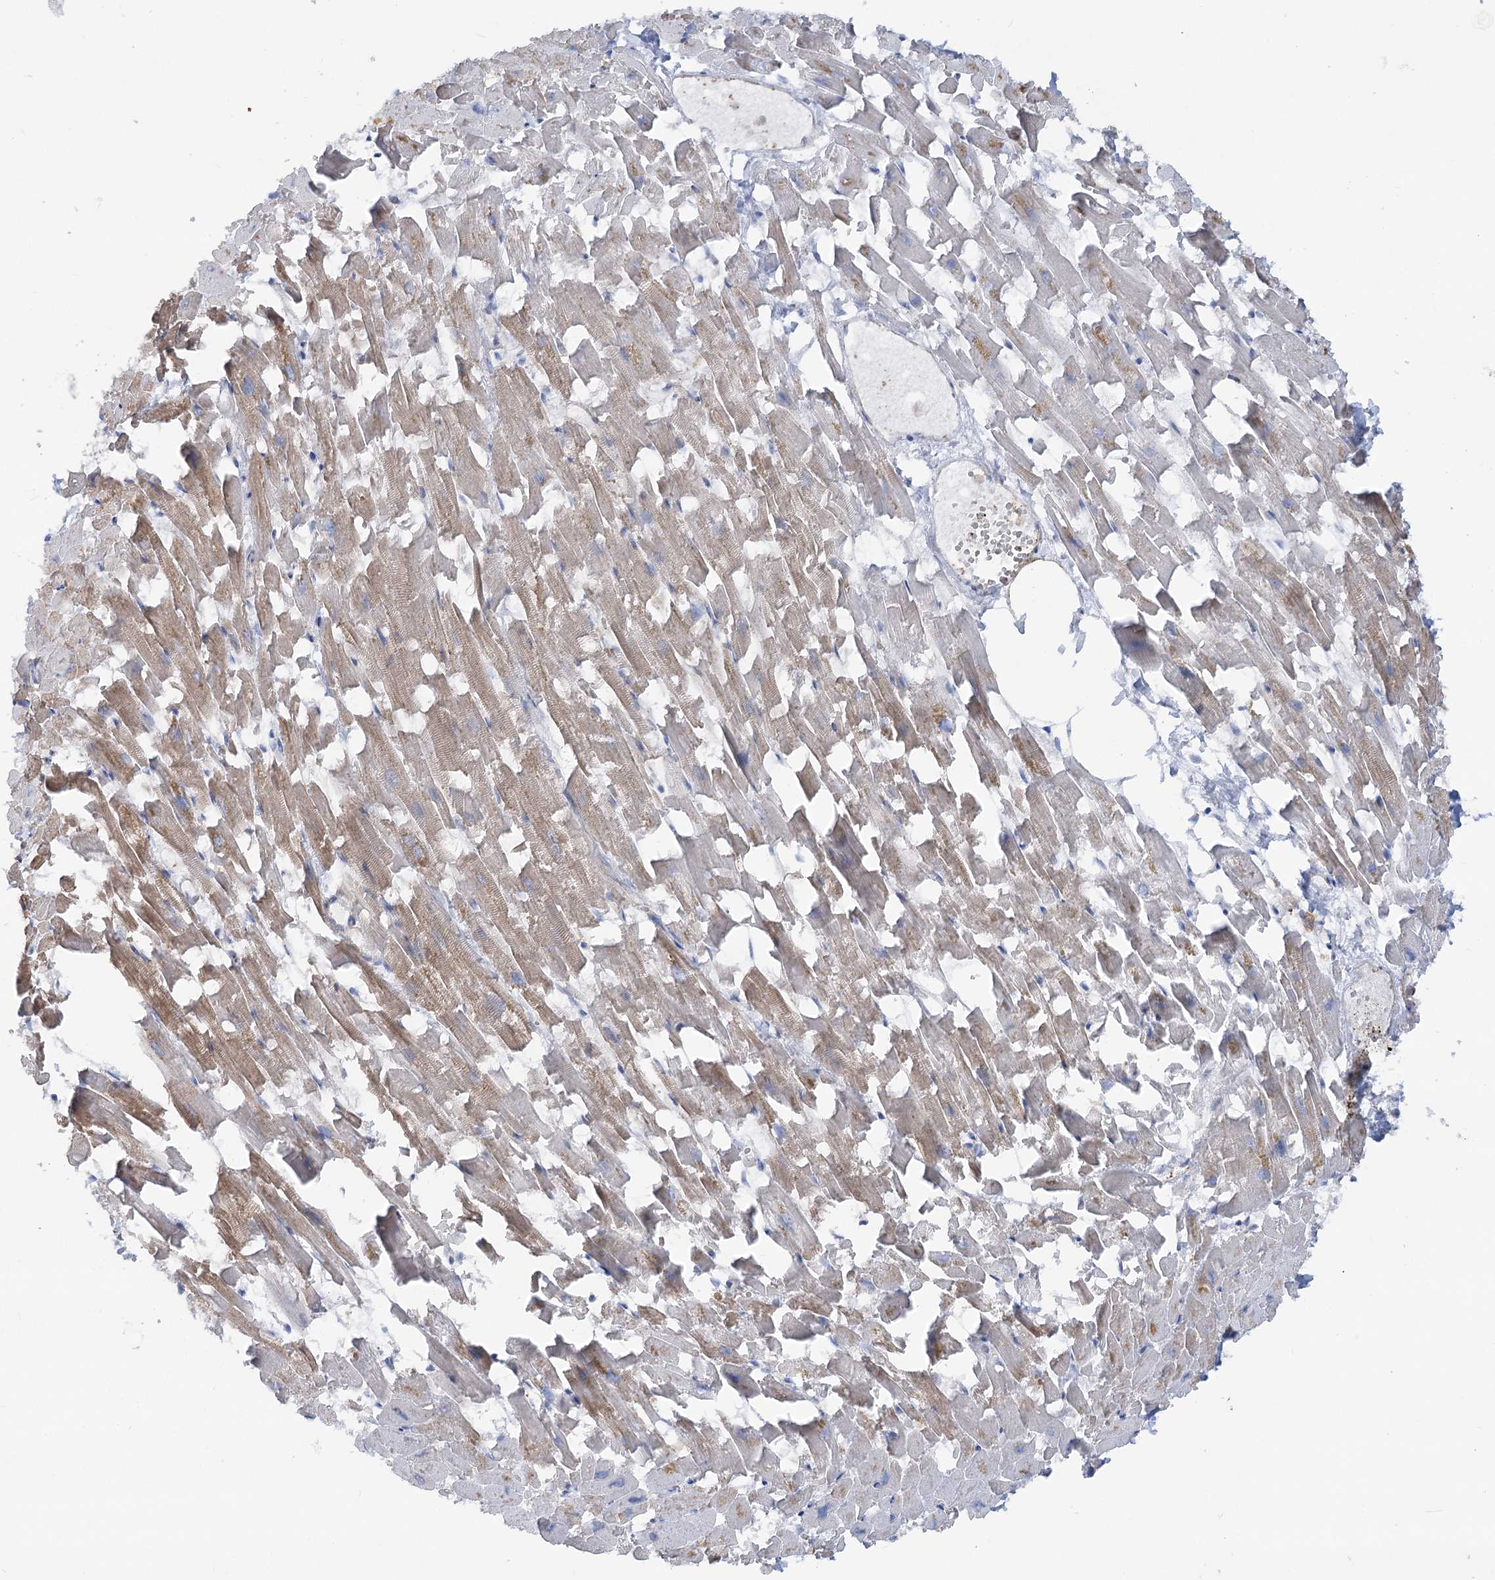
{"staining": {"intensity": "weak", "quantity": "25%-75%", "location": "cytoplasmic/membranous"}, "tissue": "heart muscle", "cell_type": "Cardiomyocytes", "image_type": "normal", "snomed": [{"axis": "morphology", "description": "Normal tissue, NOS"}, {"axis": "topography", "description": "Heart"}], "caption": "Heart muscle stained with IHC reveals weak cytoplasmic/membranous expression in about 25%-75% of cardiomyocytes. (brown staining indicates protein expression, while blue staining denotes nuclei).", "gene": "LARP1B", "patient": {"sex": "female", "age": 64}}